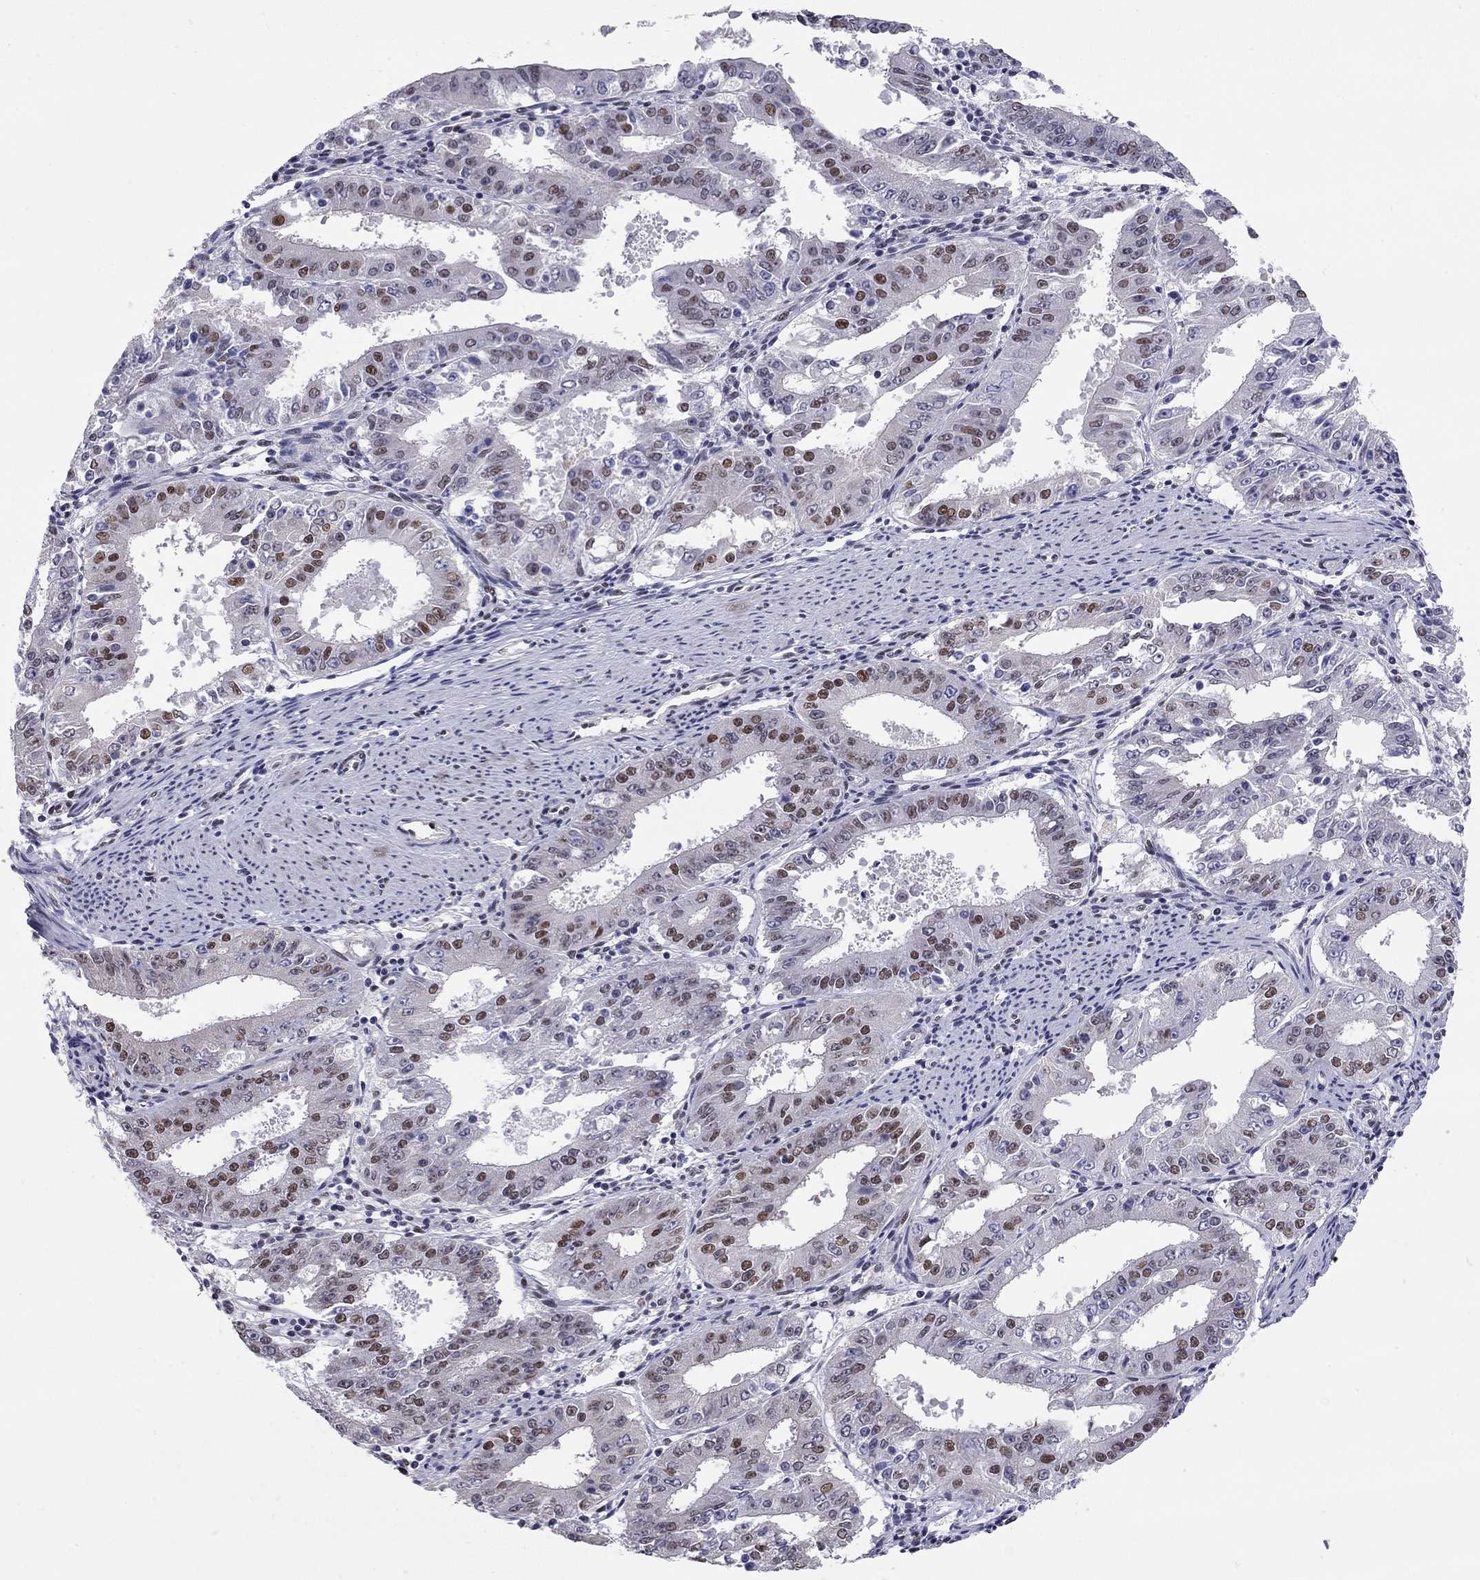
{"staining": {"intensity": "weak", "quantity": "<25%", "location": "nuclear"}, "tissue": "ovarian cancer", "cell_type": "Tumor cells", "image_type": "cancer", "snomed": [{"axis": "morphology", "description": "Carcinoma, endometroid"}, {"axis": "topography", "description": "Ovary"}], "caption": "This histopathology image is of ovarian cancer stained with IHC to label a protein in brown with the nuclei are counter-stained blue. There is no expression in tumor cells.", "gene": "DOT1L", "patient": {"sex": "female", "age": 42}}